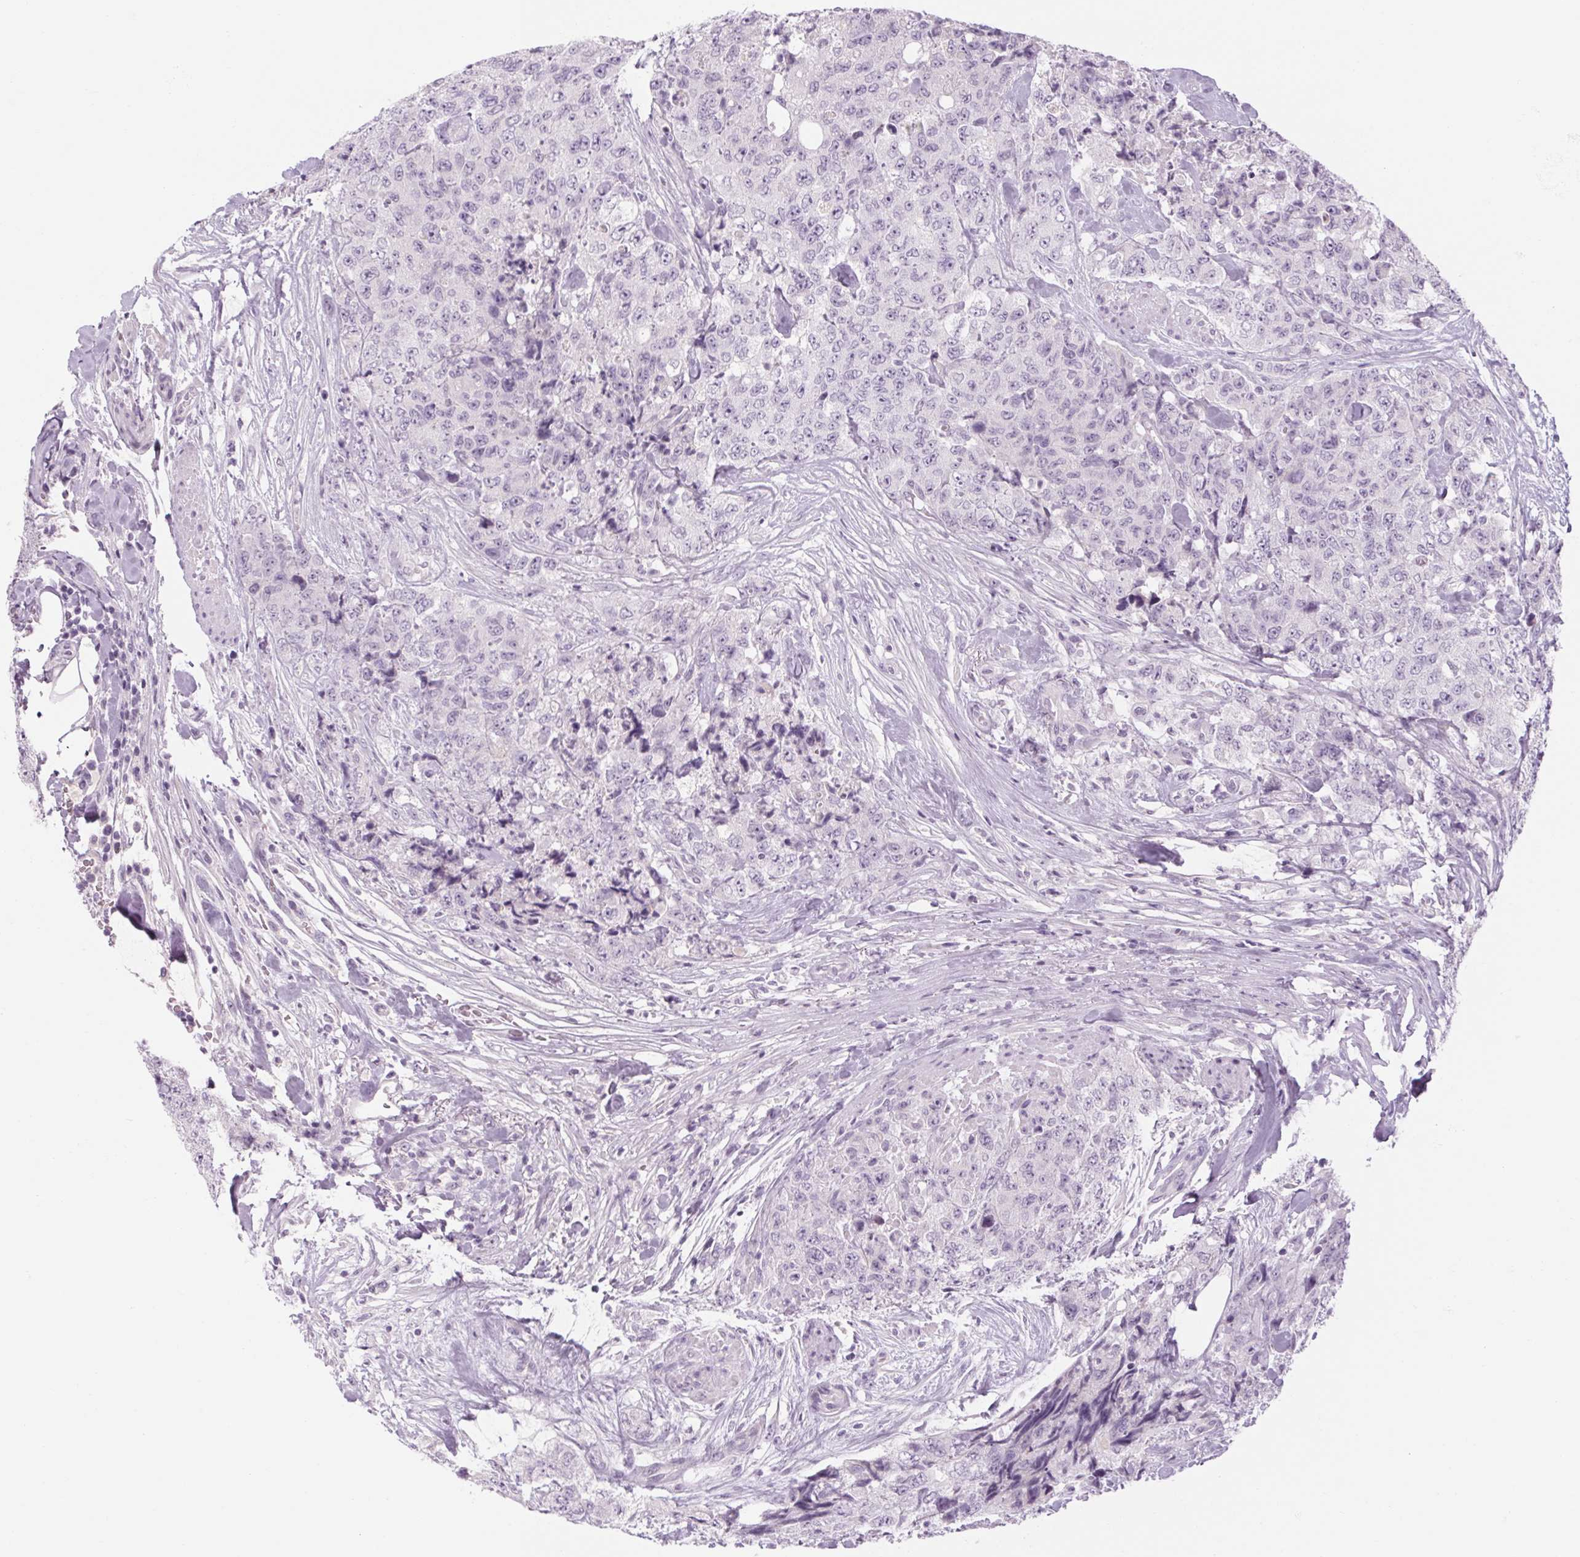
{"staining": {"intensity": "negative", "quantity": "none", "location": "none"}, "tissue": "urothelial cancer", "cell_type": "Tumor cells", "image_type": "cancer", "snomed": [{"axis": "morphology", "description": "Urothelial carcinoma, High grade"}, {"axis": "topography", "description": "Urinary bladder"}], "caption": "High magnification brightfield microscopy of urothelial cancer stained with DAB (3,3'-diaminobenzidine) (brown) and counterstained with hematoxylin (blue): tumor cells show no significant positivity. (DAB (3,3'-diaminobenzidine) immunohistochemistry visualized using brightfield microscopy, high magnification).", "gene": "RPTN", "patient": {"sex": "female", "age": 78}}